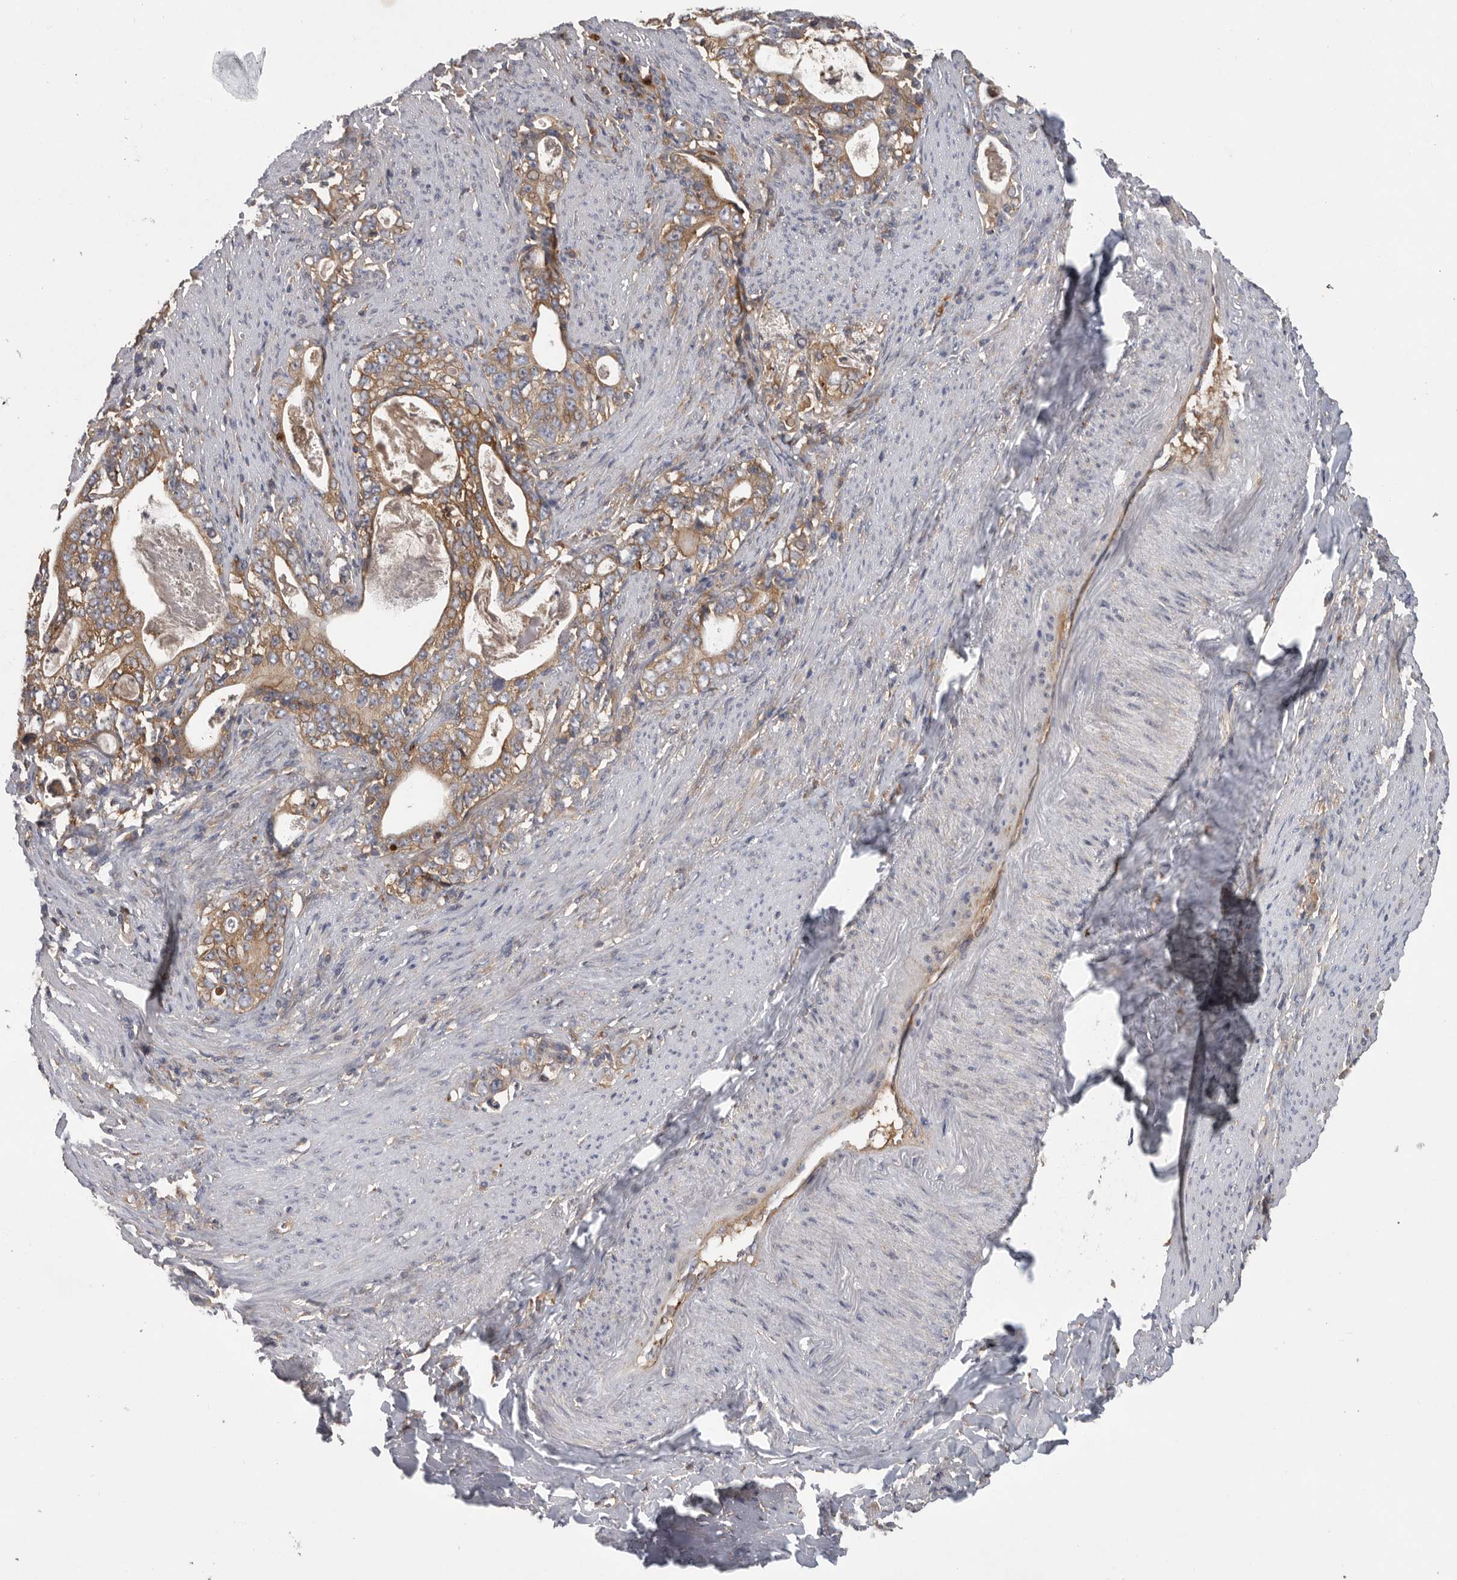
{"staining": {"intensity": "weak", "quantity": ">75%", "location": "cytoplasmic/membranous"}, "tissue": "stomach cancer", "cell_type": "Tumor cells", "image_type": "cancer", "snomed": [{"axis": "morphology", "description": "Adenocarcinoma, NOS"}, {"axis": "topography", "description": "Stomach, lower"}], "caption": "The image displays staining of adenocarcinoma (stomach), revealing weak cytoplasmic/membranous protein expression (brown color) within tumor cells. (Stains: DAB (3,3'-diaminobenzidine) in brown, nuclei in blue, Microscopy: brightfield microscopy at high magnification).", "gene": "C1orf109", "patient": {"sex": "female", "age": 72}}